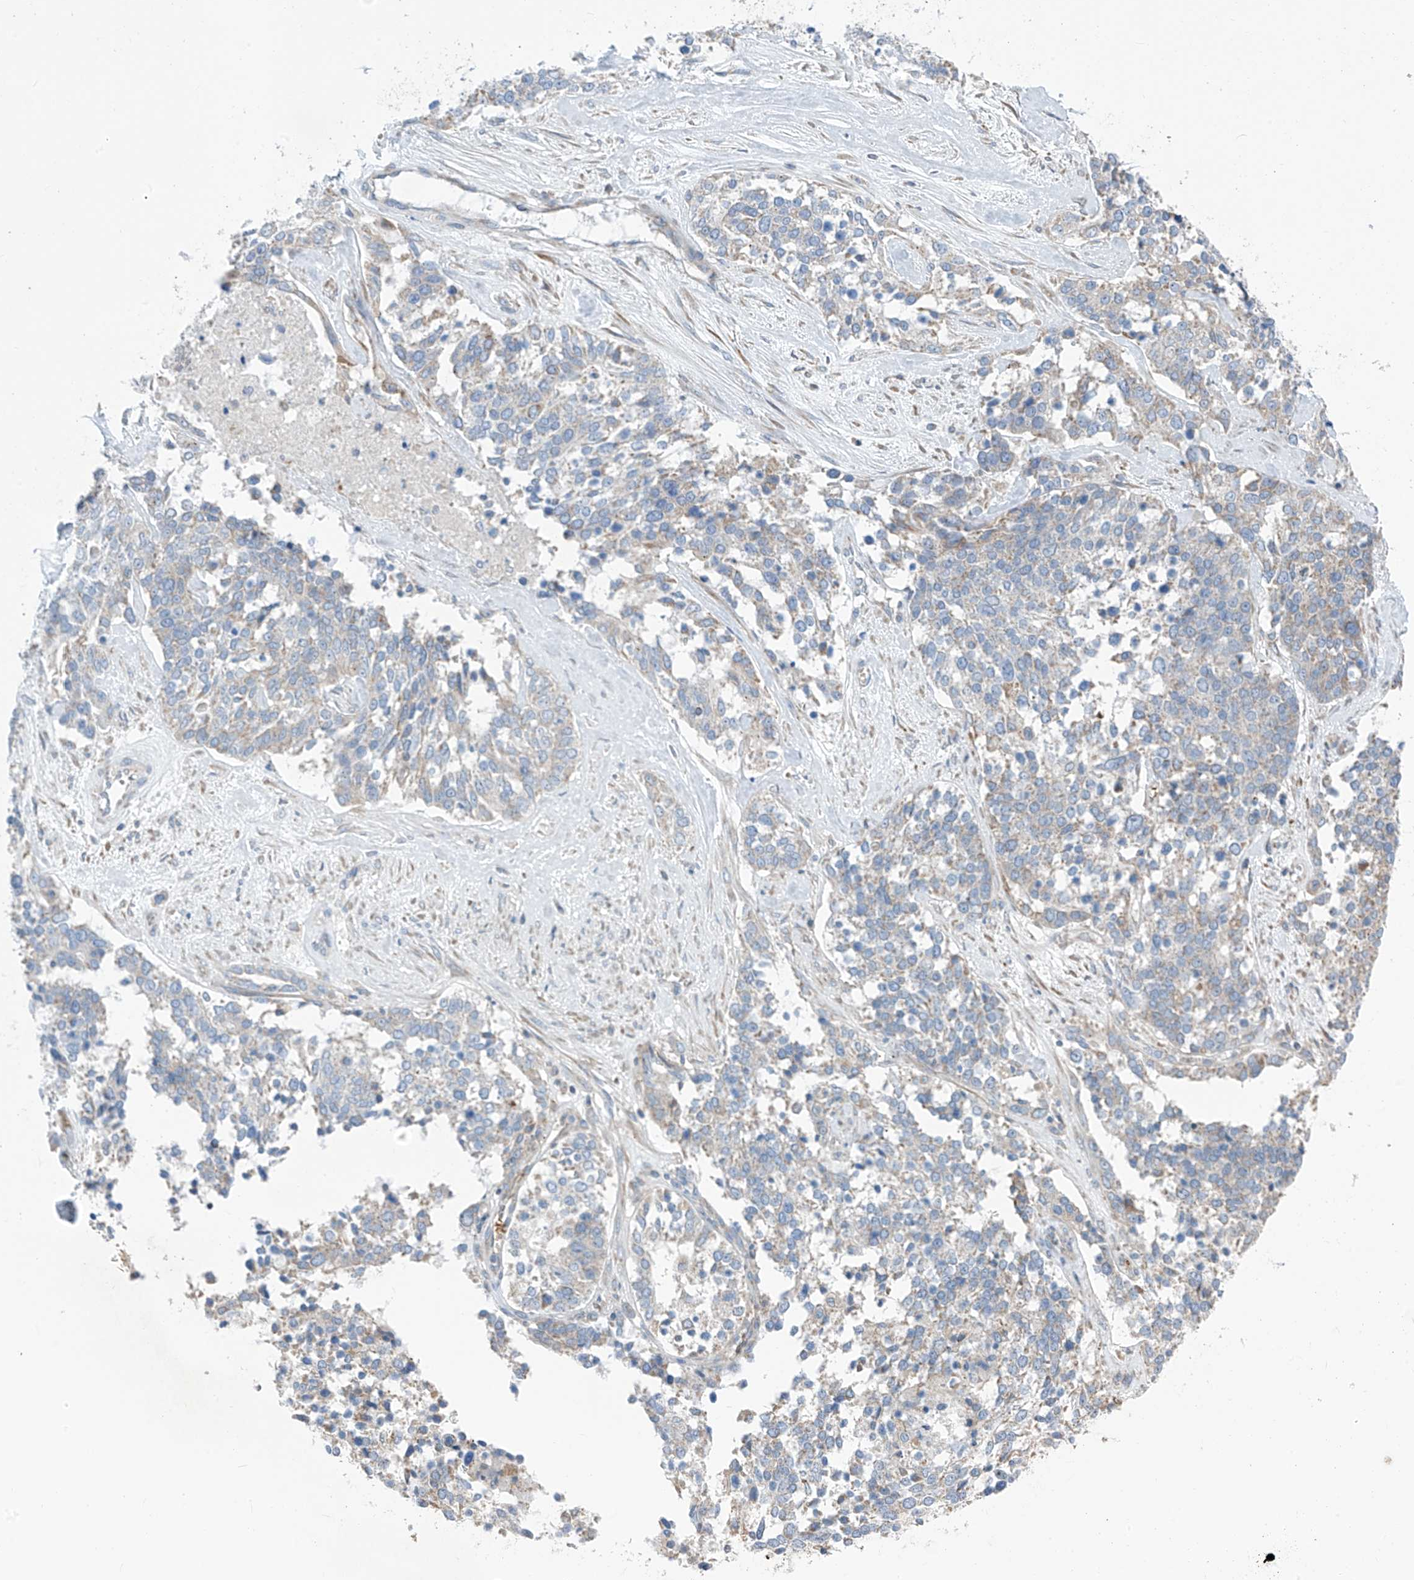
{"staining": {"intensity": "weak", "quantity": "<25%", "location": "cytoplasmic/membranous"}, "tissue": "ovarian cancer", "cell_type": "Tumor cells", "image_type": "cancer", "snomed": [{"axis": "morphology", "description": "Cystadenocarcinoma, serous, NOS"}, {"axis": "topography", "description": "Ovary"}], "caption": "A high-resolution micrograph shows immunohistochemistry staining of ovarian cancer (serous cystadenocarcinoma), which demonstrates no significant staining in tumor cells.", "gene": "EOMES", "patient": {"sex": "female", "age": 44}}